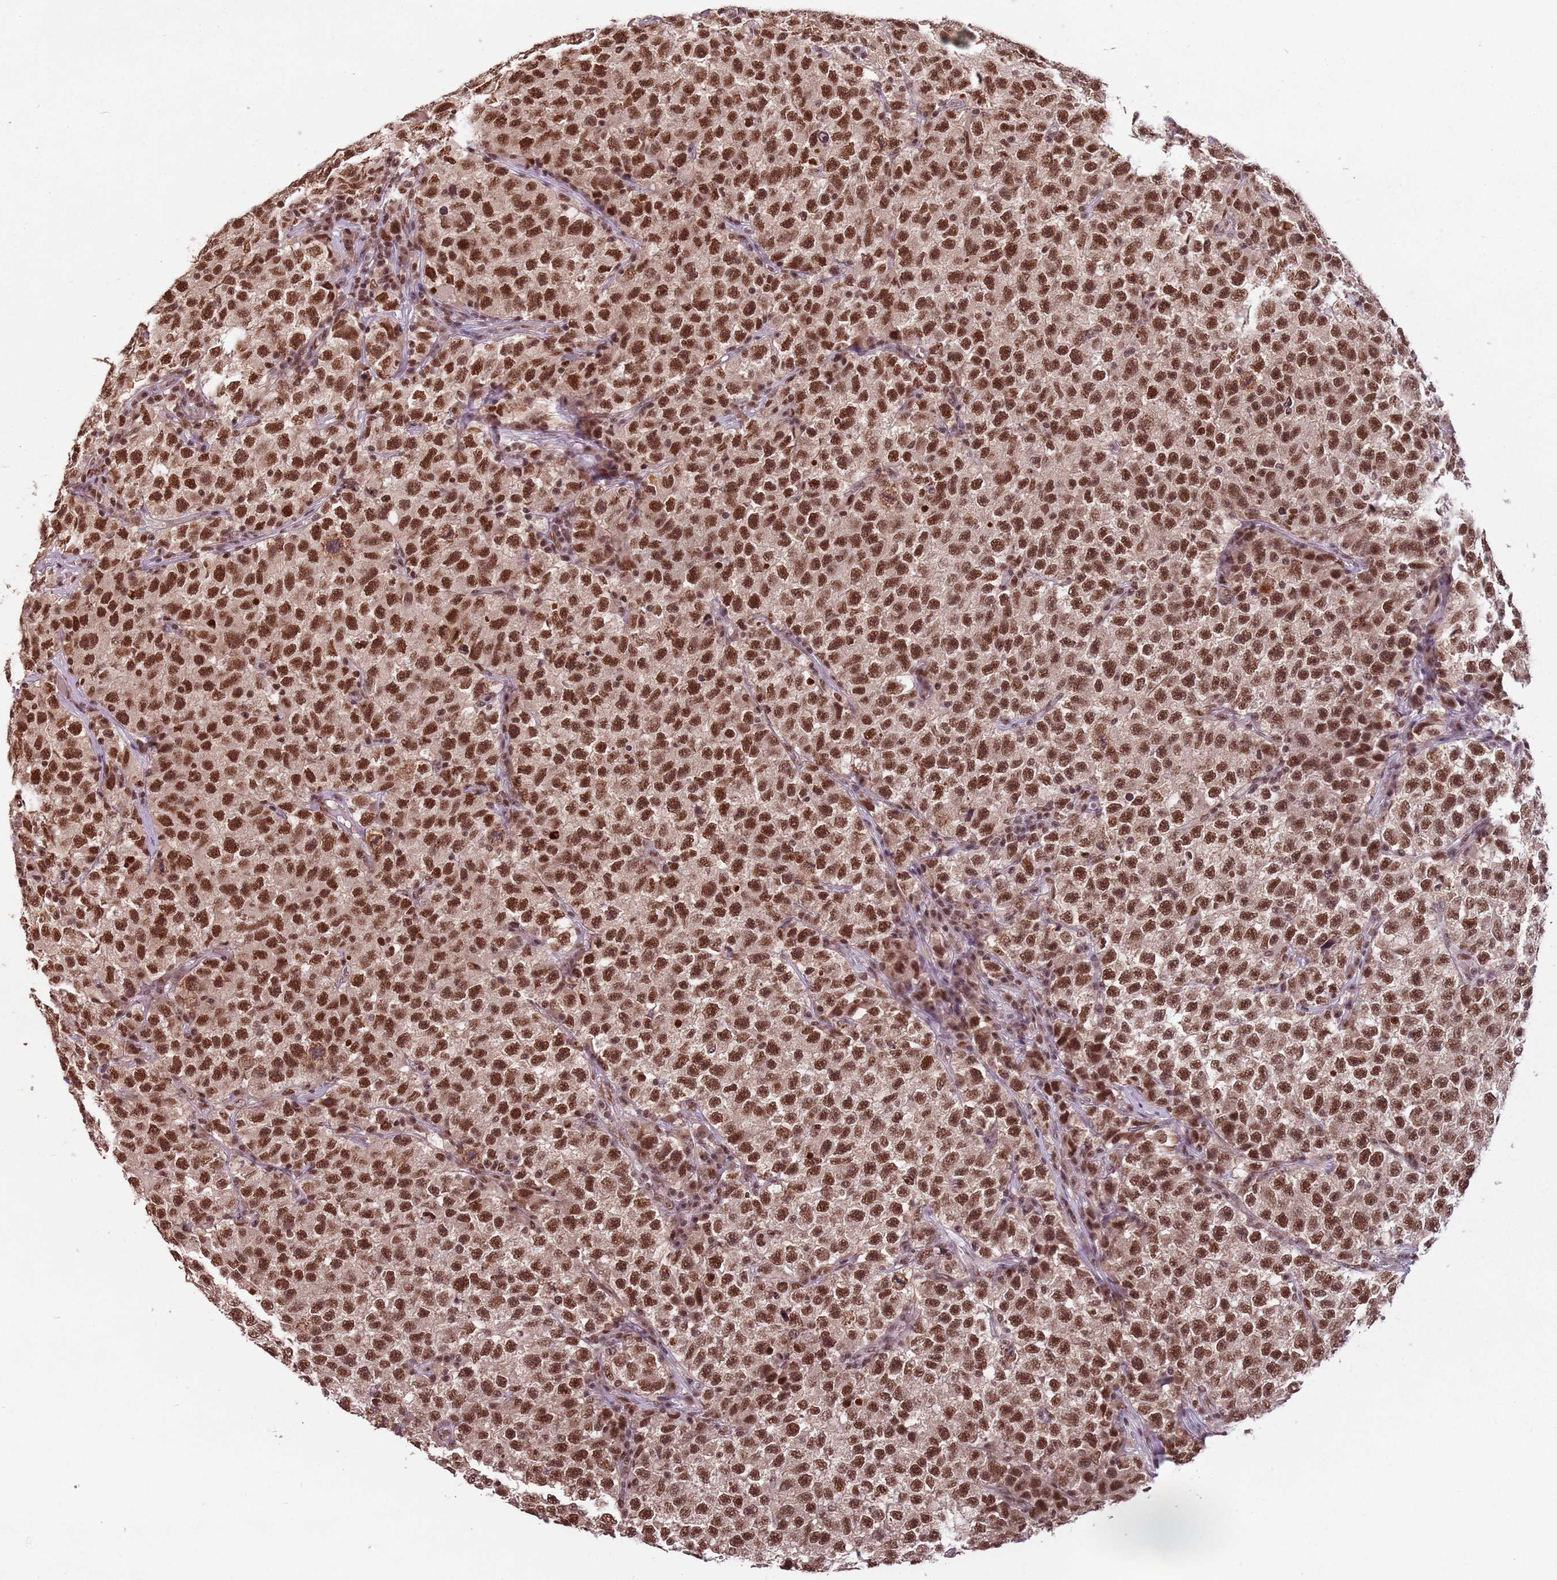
{"staining": {"intensity": "moderate", "quantity": ">75%", "location": "nuclear"}, "tissue": "testis cancer", "cell_type": "Tumor cells", "image_type": "cancer", "snomed": [{"axis": "morphology", "description": "Seminoma, NOS"}, {"axis": "topography", "description": "Testis"}], "caption": "Immunohistochemical staining of human testis cancer (seminoma) exhibits moderate nuclear protein staining in about >75% of tumor cells.", "gene": "NCBP1", "patient": {"sex": "male", "age": 22}}